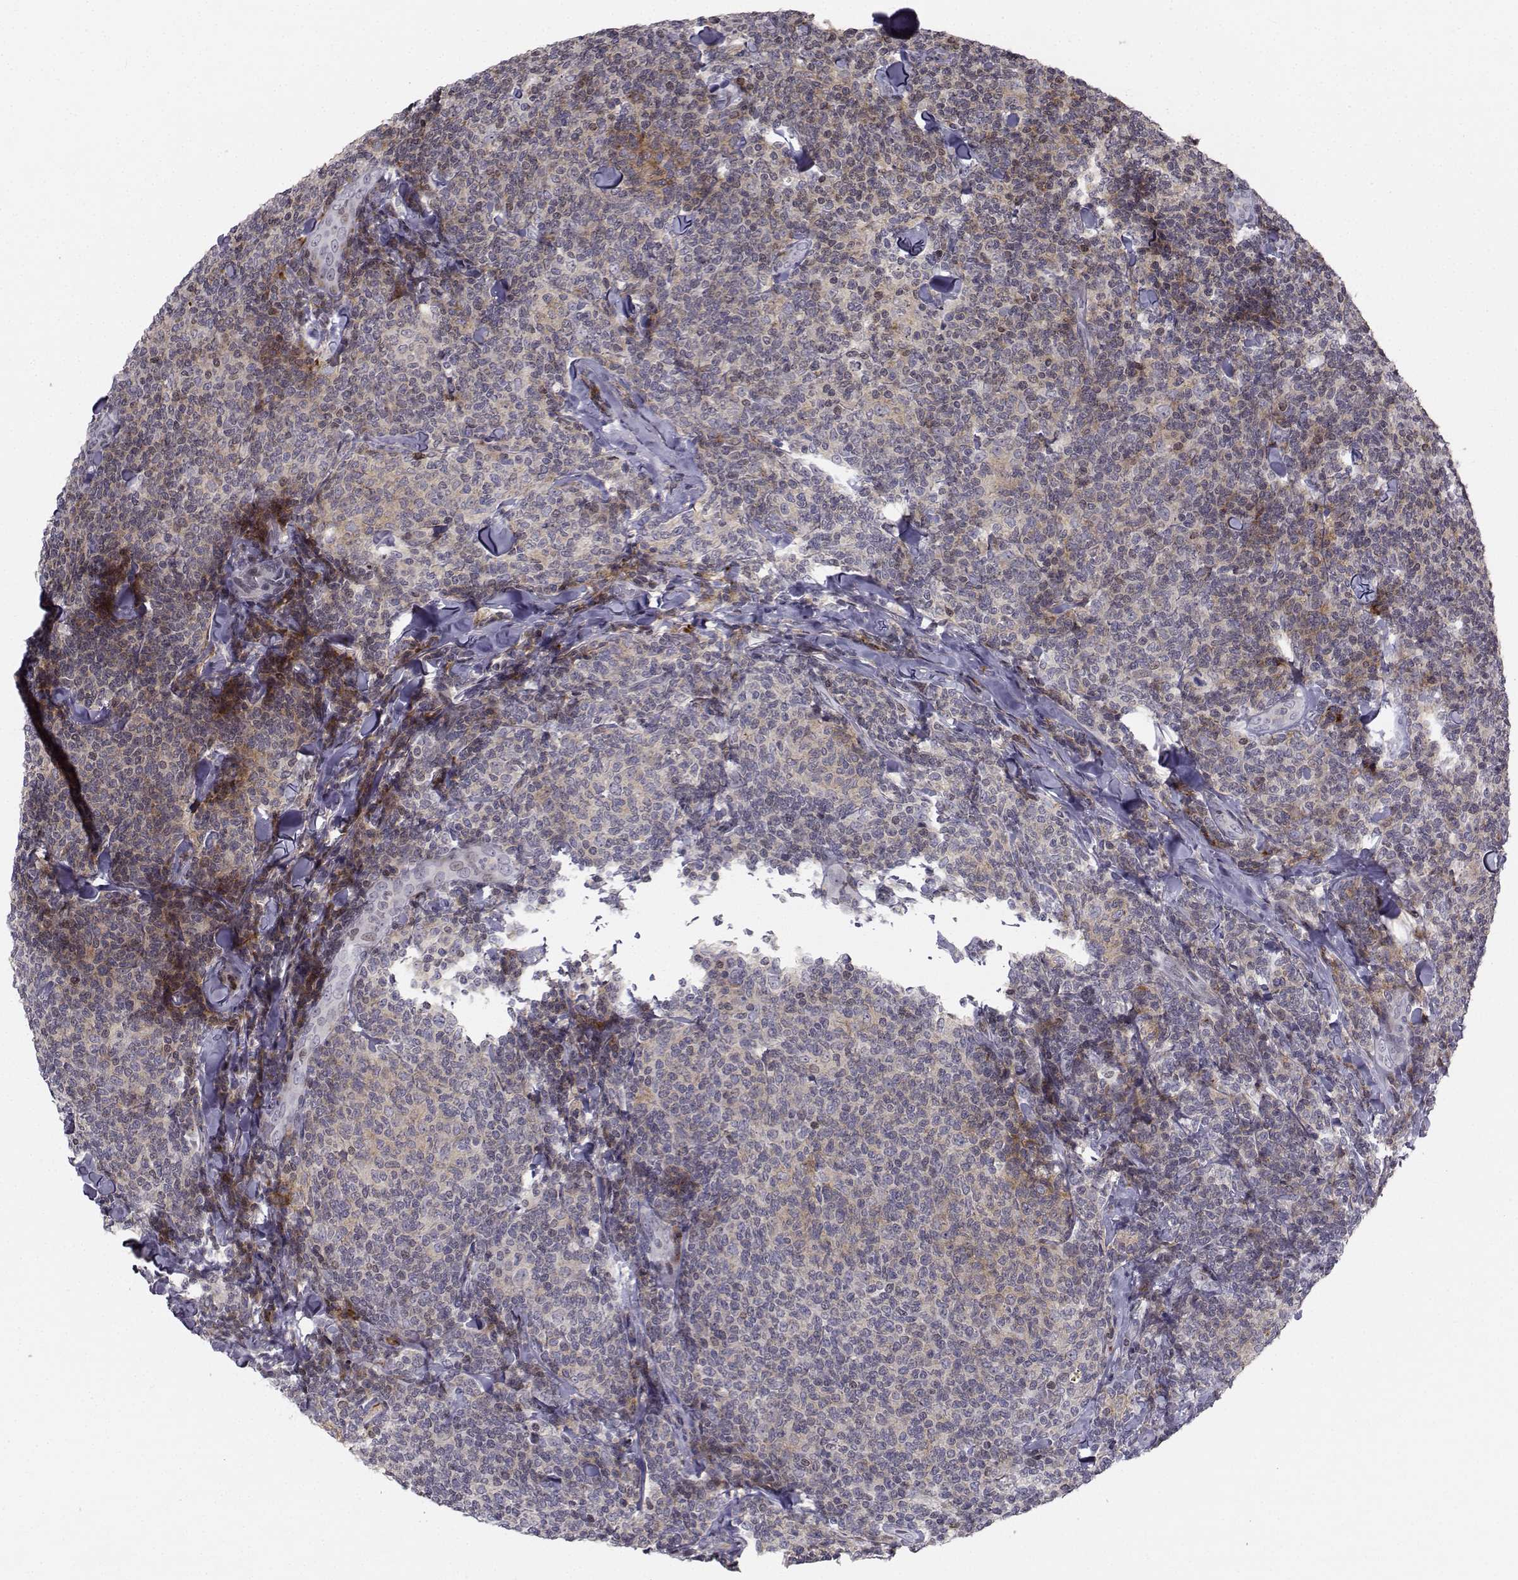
{"staining": {"intensity": "weak", "quantity": ">75%", "location": "cytoplasmic/membranous"}, "tissue": "lymphoma", "cell_type": "Tumor cells", "image_type": "cancer", "snomed": [{"axis": "morphology", "description": "Malignant lymphoma, non-Hodgkin's type, Low grade"}, {"axis": "topography", "description": "Lymph node"}], "caption": "Immunohistochemical staining of lymphoma reveals low levels of weak cytoplasmic/membranous positivity in approximately >75% of tumor cells.", "gene": "PCP4L1", "patient": {"sex": "female", "age": 56}}